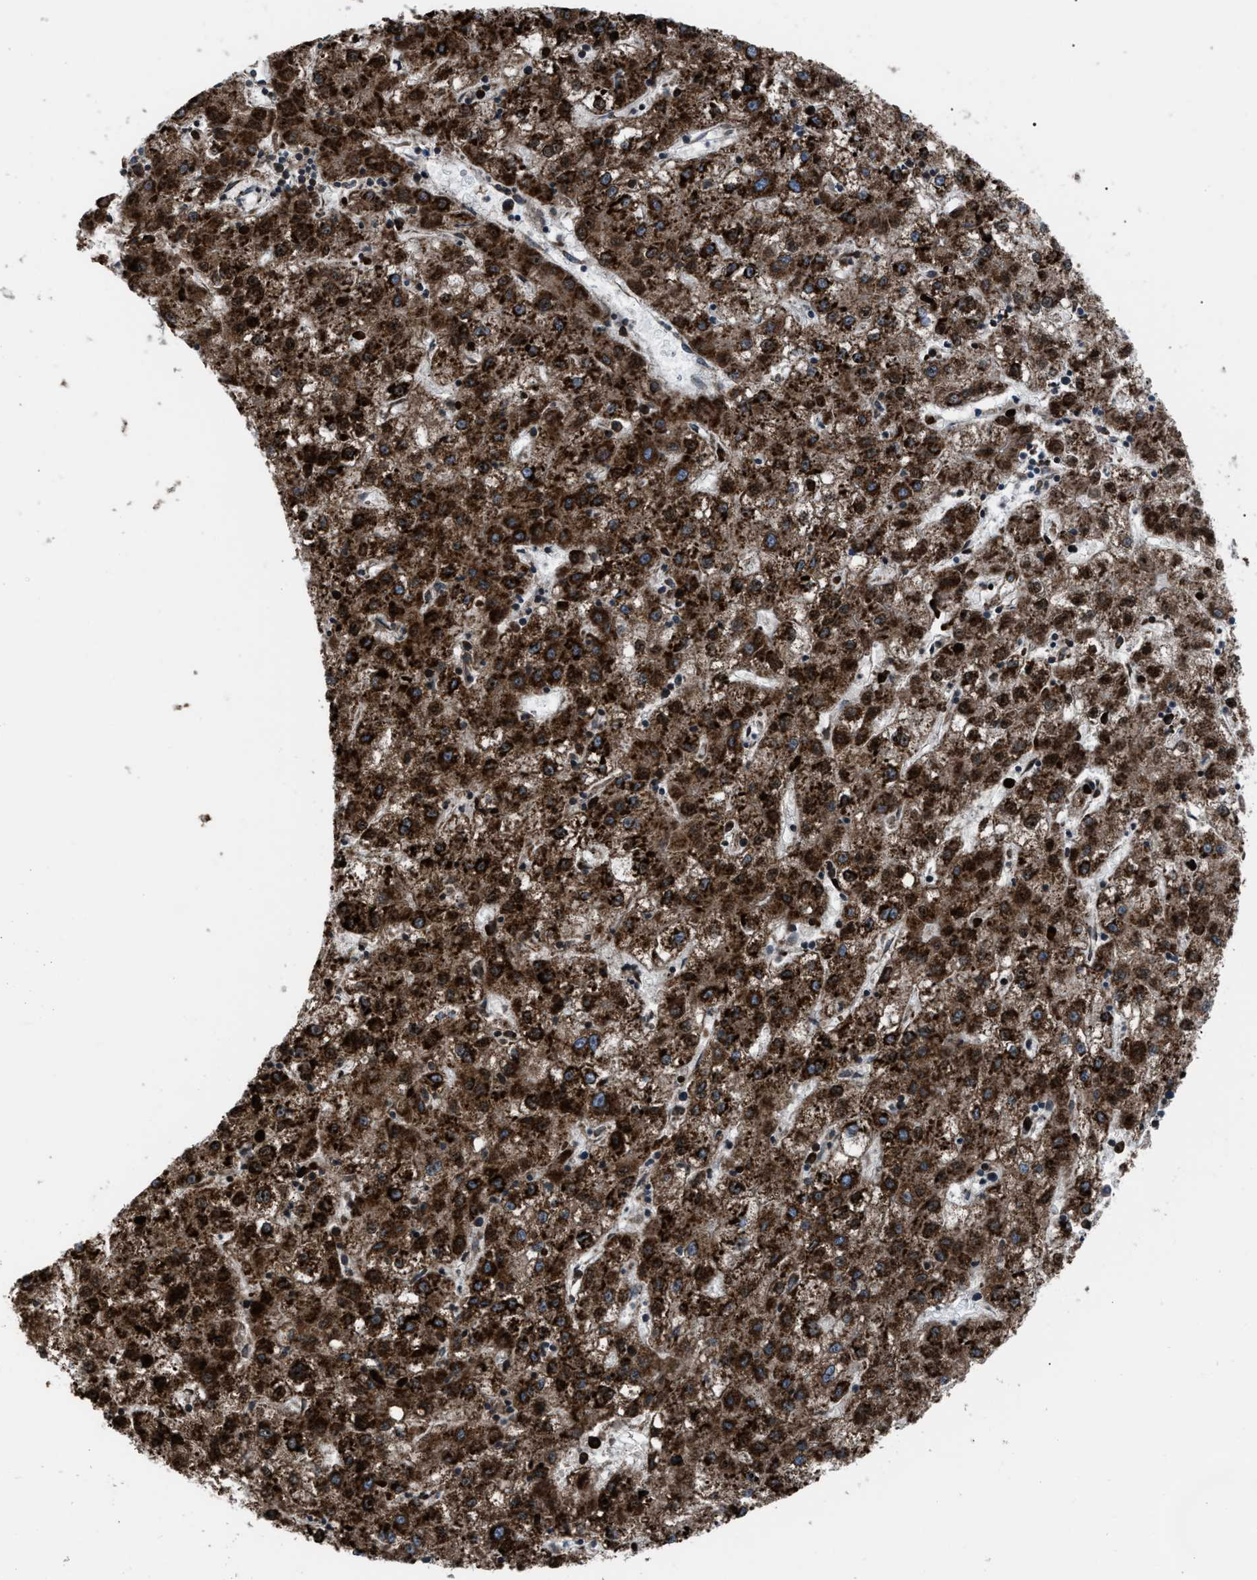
{"staining": {"intensity": "strong", "quantity": ">75%", "location": "cytoplasmic/membranous"}, "tissue": "liver cancer", "cell_type": "Tumor cells", "image_type": "cancer", "snomed": [{"axis": "morphology", "description": "Carcinoma, Hepatocellular, NOS"}, {"axis": "topography", "description": "Liver"}], "caption": "Immunohistochemistry (IHC) micrograph of liver hepatocellular carcinoma stained for a protein (brown), which exhibits high levels of strong cytoplasmic/membranous expression in about >75% of tumor cells.", "gene": "AGO2", "patient": {"sex": "male", "age": 72}}